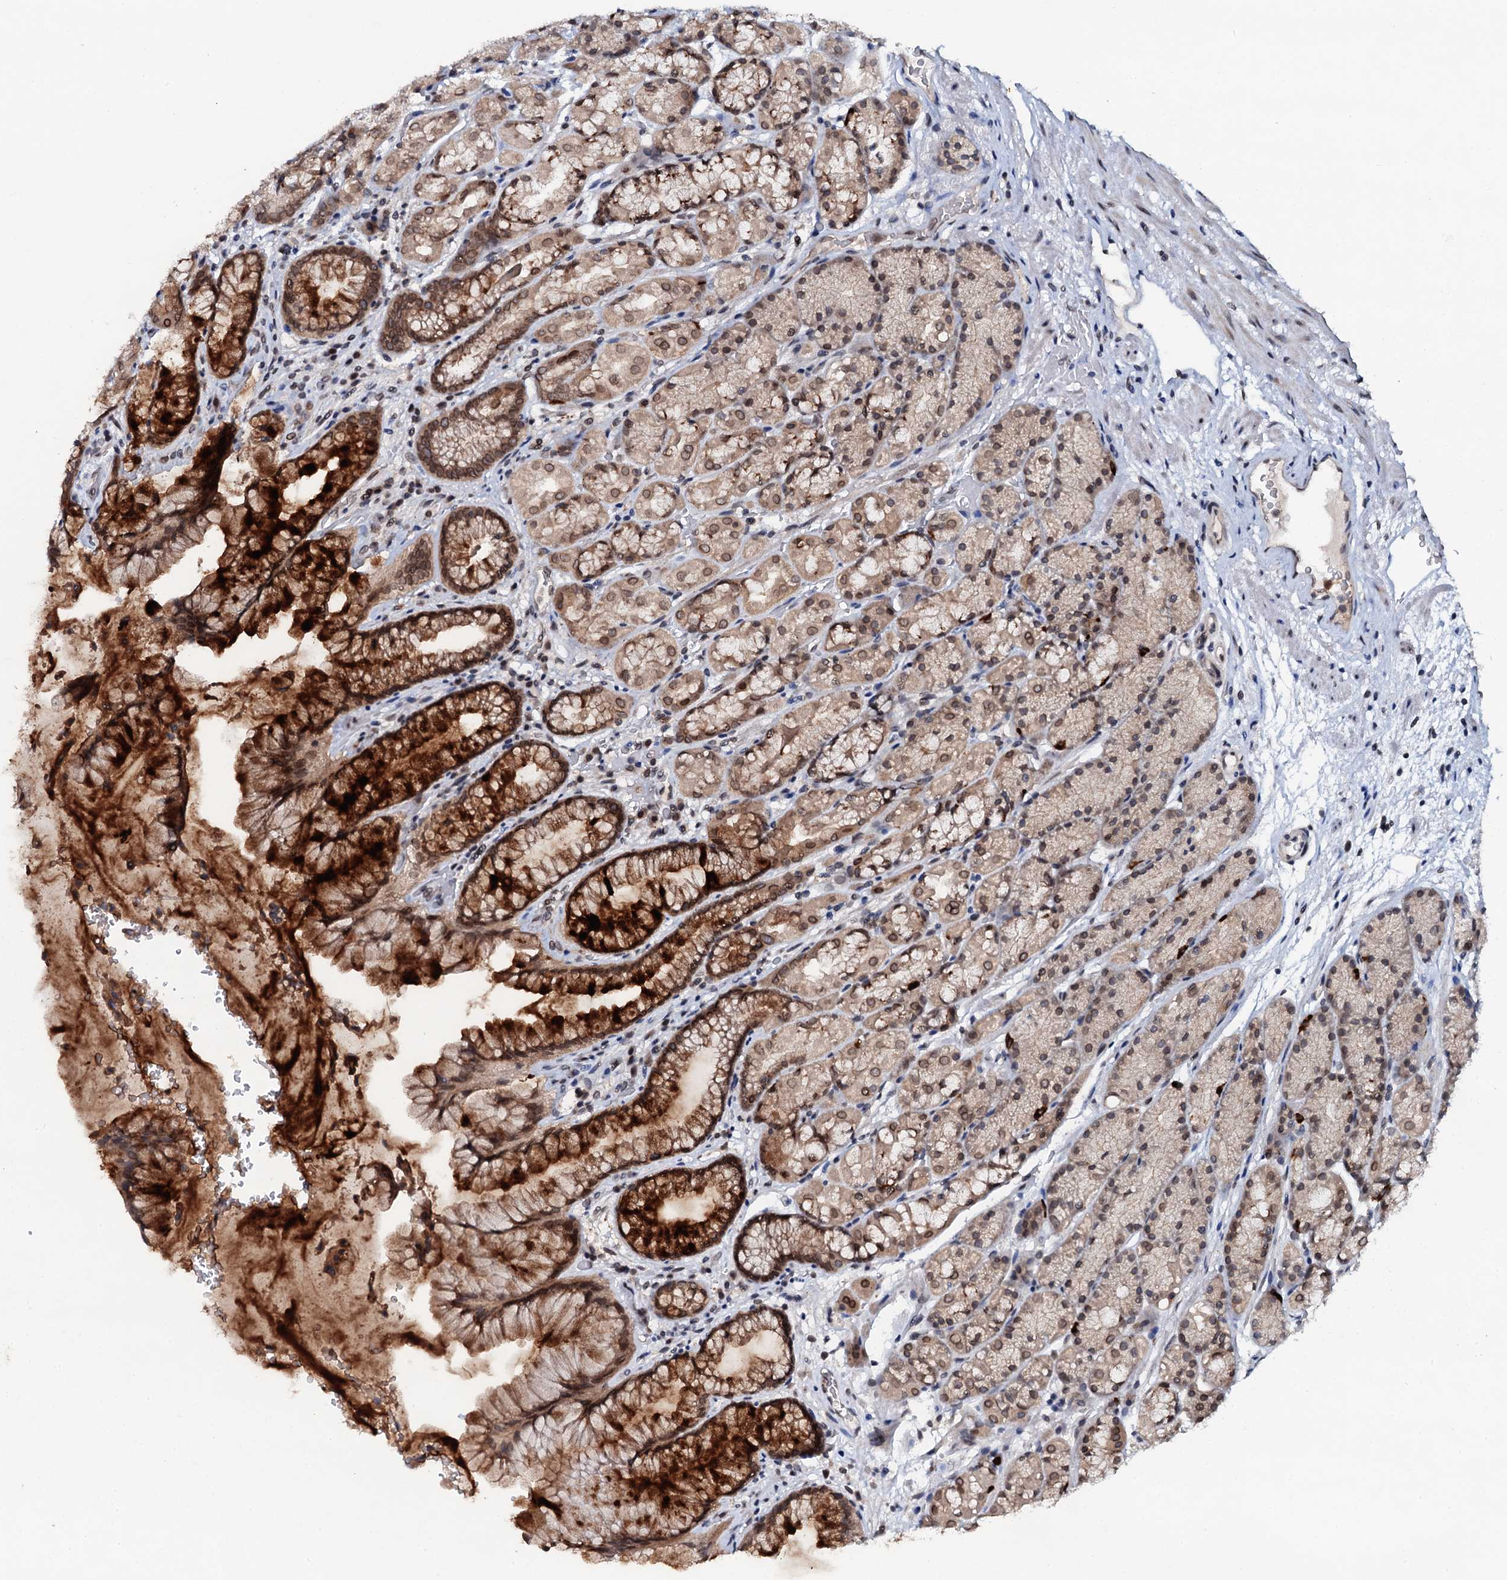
{"staining": {"intensity": "moderate", "quantity": ">75%", "location": "cytoplasmic/membranous,nuclear"}, "tissue": "stomach", "cell_type": "Glandular cells", "image_type": "normal", "snomed": [{"axis": "morphology", "description": "Normal tissue, NOS"}, {"axis": "topography", "description": "Stomach"}], "caption": "IHC image of unremarkable stomach: human stomach stained using immunohistochemistry shows medium levels of moderate protein expression localized specifically in the cytoplasmic/membranous,nuclear of glandular cells, appearing as a cytoplasmic/membranous,nuclear brown color.", "gene": "SNTA1", "patient": {"sex": "male", "age": 63}}